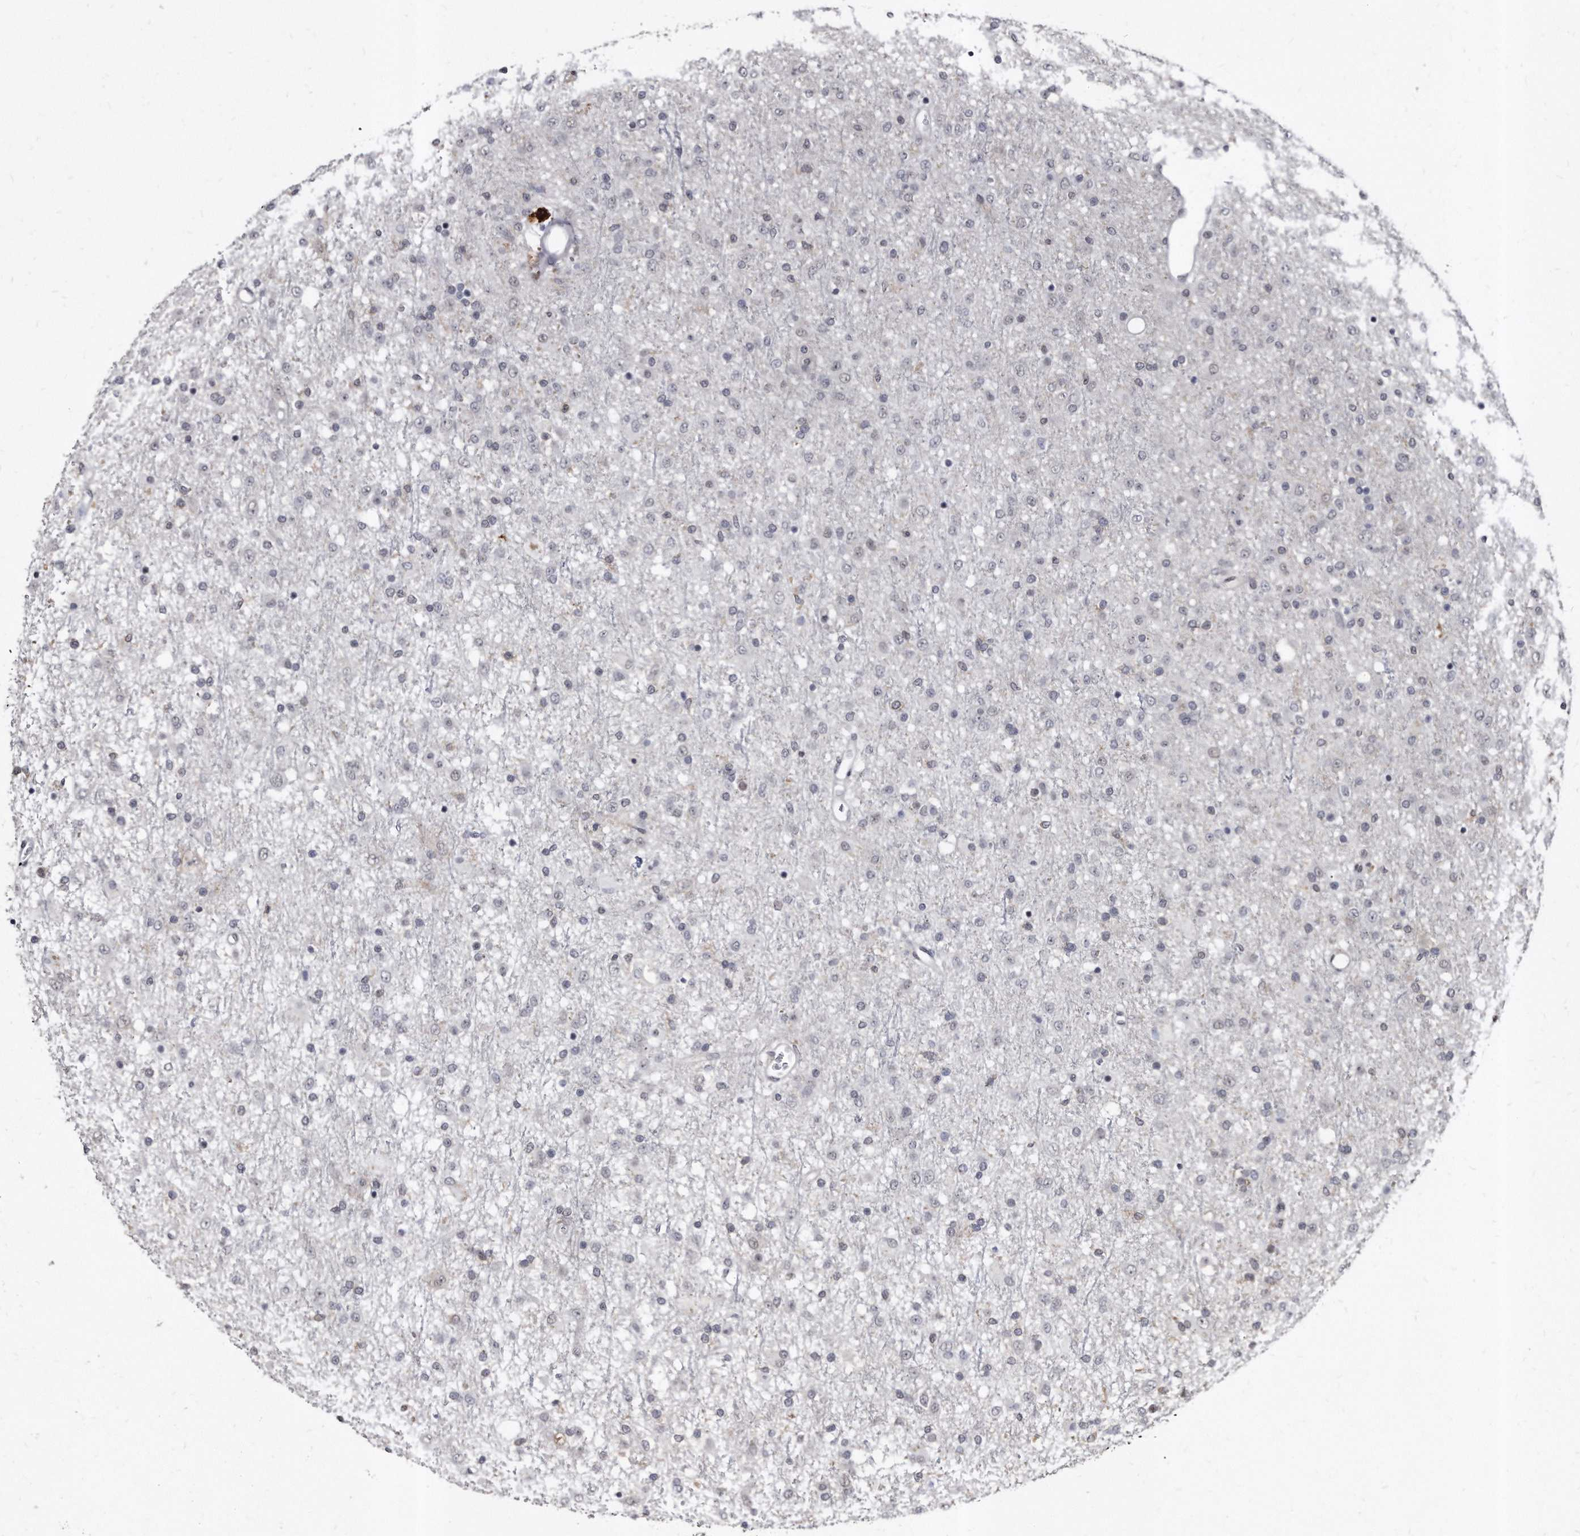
{"staining": {"intensity": "negative", "quantity": "none", "location": "none"}, "tissue": "glioma", "cell_type": "Tumor cells", "image_type": "cancer", "snomed": [{"axis": "morphology", "description": "Glioma, malignant, Low grade"}, {"axis": "topography", "description": "Brain"}], "caption": "Tumor cells are negative for protein expression in human malignant glioma (low-grade).", "gene": "KLHDC3", "patient": {"sex": "male", "age": 65}}